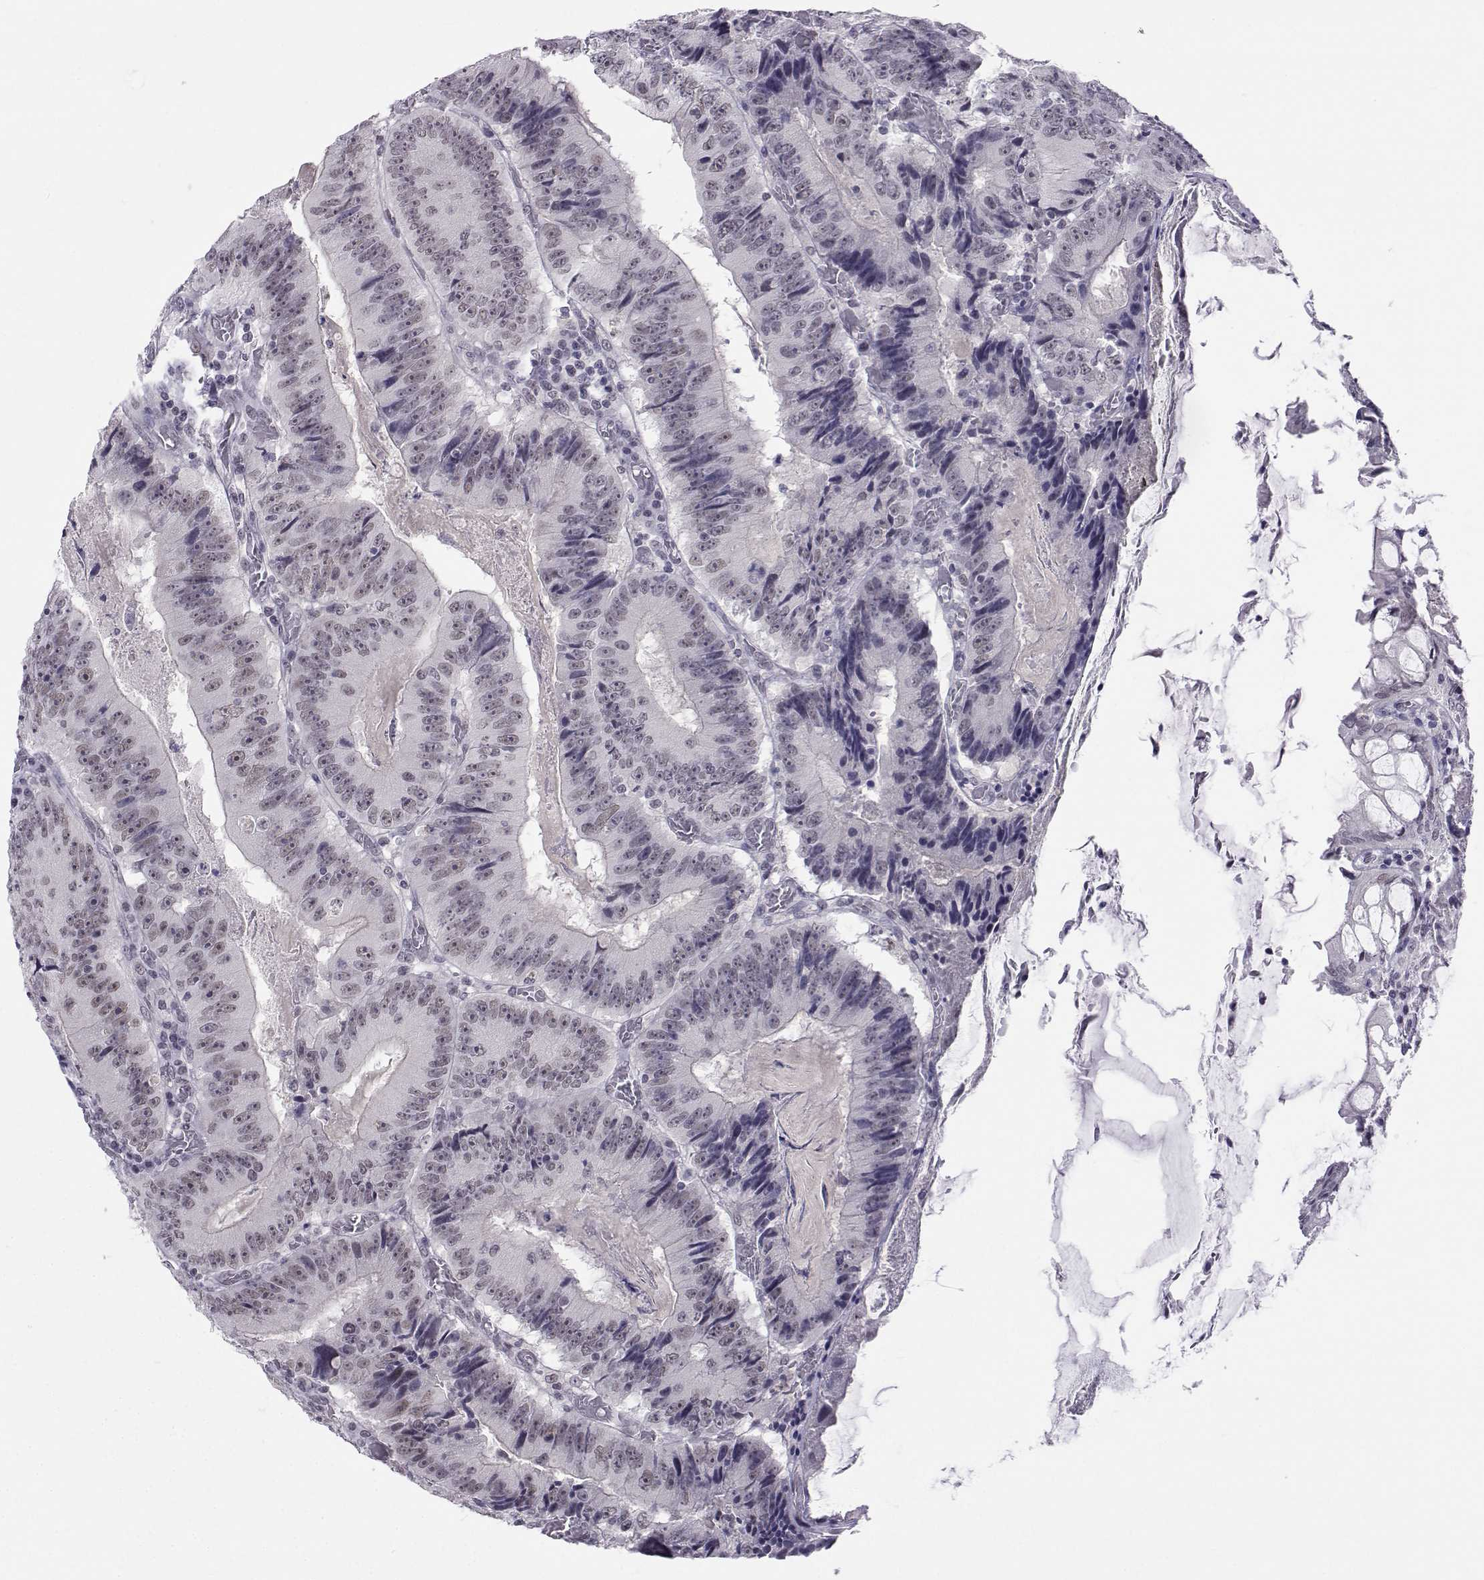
{"staining": {"intensity": "negative", "quantity": "none", "location": "none"}, "tissue": "colorectal cancer", "cell_type": "Tumor cells", "image_type": "cancer", "snomed": [{"axis": "morphology", "description": "Adenocarcinoma, NOS"}, {"axis": "topography", "description": "Colon"}], "caption": "Tumor cells show no significant protein staining in colorectal adenocarcinoma.", "gene": "MED26", "patient": {"sex": "female", "age": 86}}